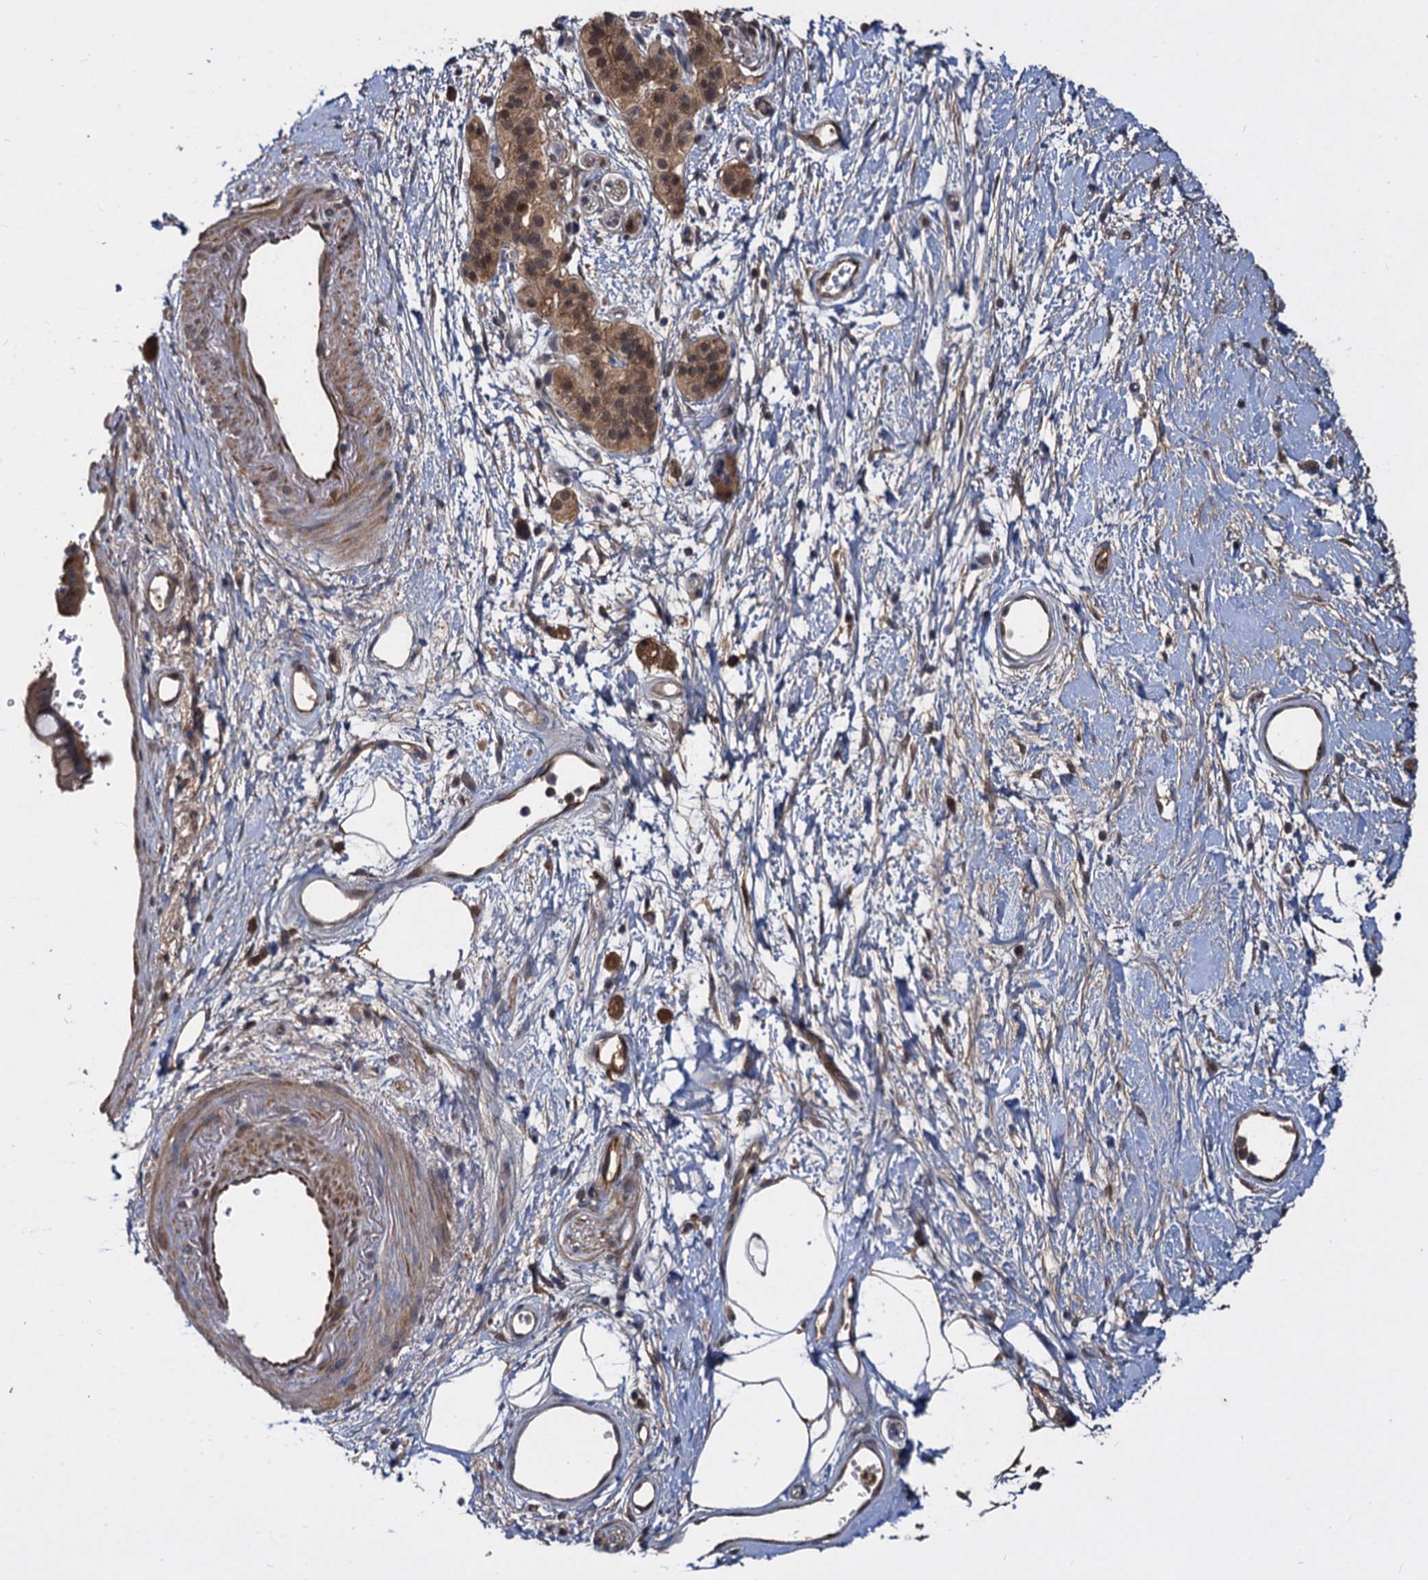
{"staining": {"intensity": "moderate", "quantity": ">75%", "location": "cytoplasmic/membranous,nuclear"}, "tissue": "pancreatic cancer", "cell_type": "Tumor cells", "image_type": "cancer", "snomed": [{"axis": "morphology", "description": "Adenocarcinoma, NOS"}, {"axis": "topography", "description": "Pancreas"}], "caption": "A brown stain shows moderate cytoplasmic/membranous and nuclear positivity of a protein in pancreatic adenocarcinoma tumor cells.", "gene": "PSMD4", "patient": {"sex": "male", "age": 68}}